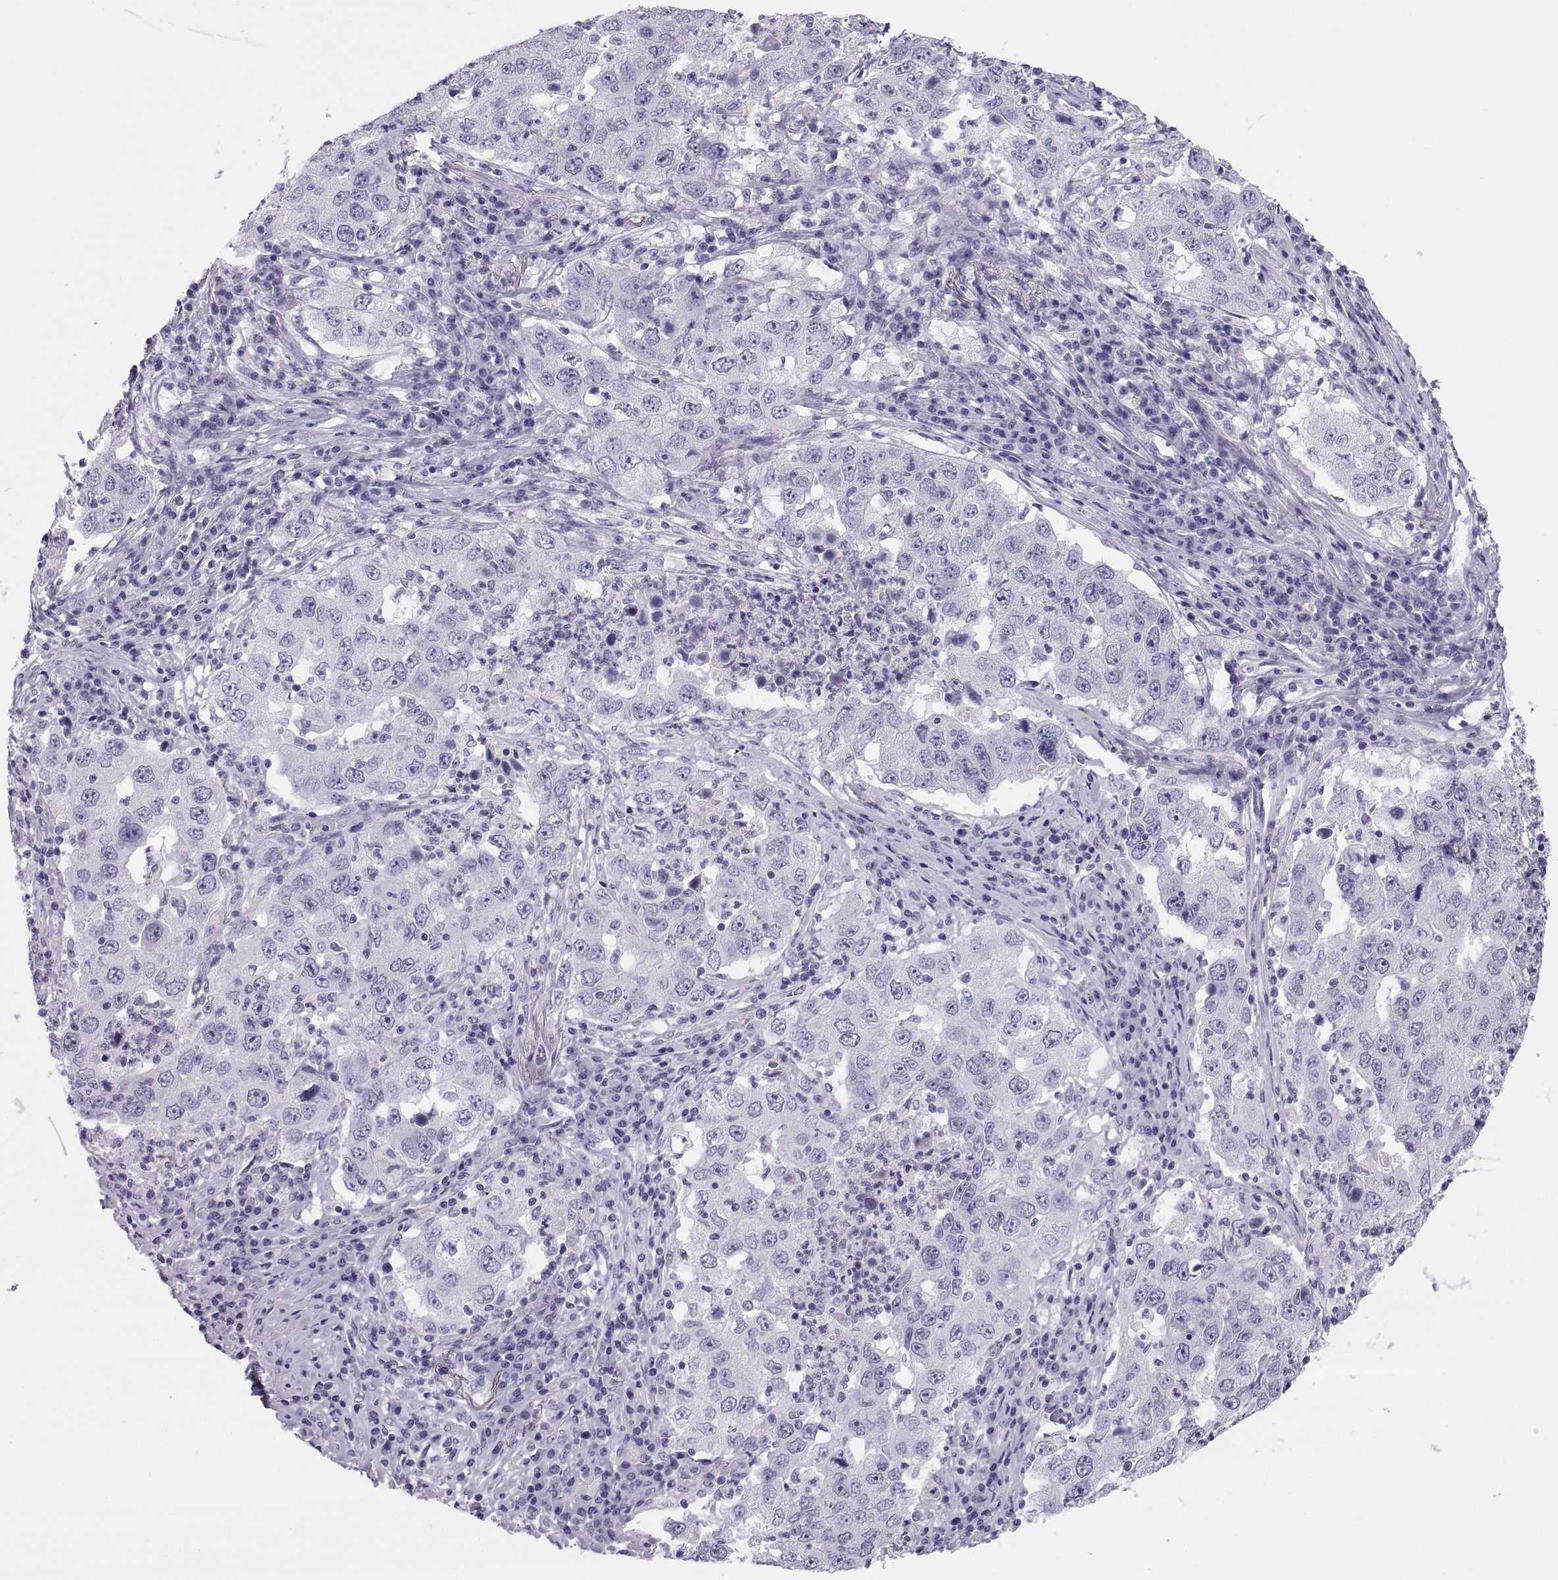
{"staining": {"intensity": "negative", "quantity": "none", "location": "none"}, "tissue": "lung cancer", "cell_type": "Tumor cells", "image_type": "cancer", "snomed": [{"axis": "morphology", "description": "Adenocarcinoma, NOS"}, {"axis": "topography", "description": "Lung"}], "caption": "This image is of adenocarcinoma (lung) stained with immunohistochemistry to label a protein in brown with the nuclei are counter-stained blue. There is no staining in tumor cells. Brightfield microscopy of immunohistochemistry (IHC) stained with DAB (brown) and hematoxylin (blue), captured at high magnification.", "gene": "PAX2", "patient": {"sex": "male", "age": 73}}